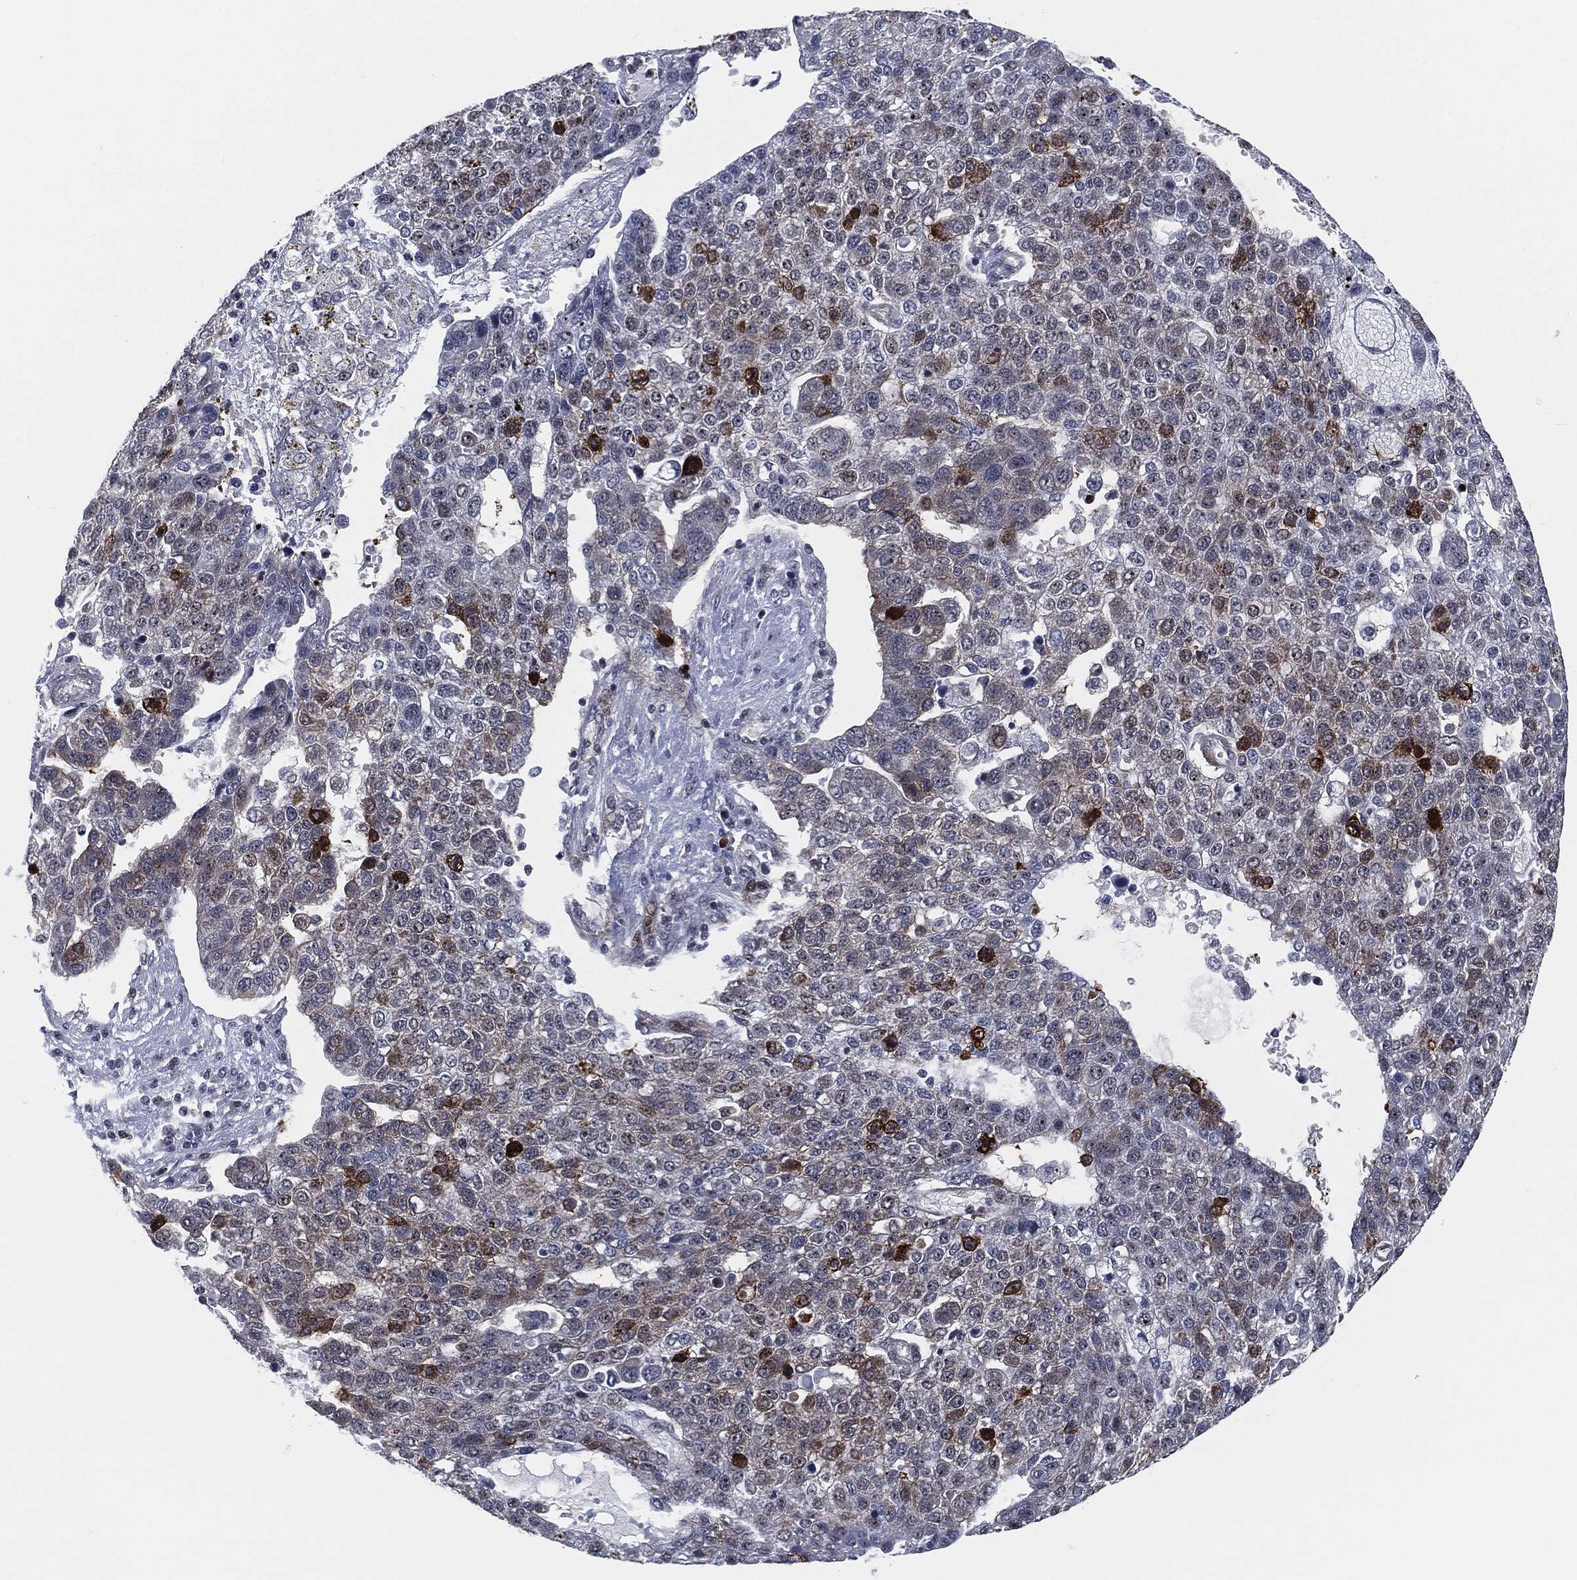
{"staining": {"intensity": "strong", "quantity": "<25%", "location": "cytoplasmic/membranous"}, "tissue": "pancreatic cancer", "cell_type": "Tumor cells", "image_type": "cancer", "snomed": [{"axis": "morphology", "description": "Adenocarcinoma, NOS"}, {"axis": "topography", "description": "Pancreas"}], "caption": "The micrograph displays a brown stain indicating the presence of a protein in the cytoplasmic/membranous of tumor cells in pancreatic cancer (adenocarcinoma).", "gene": "AKT2", "patient": {"sex": "female", "age": 61}}